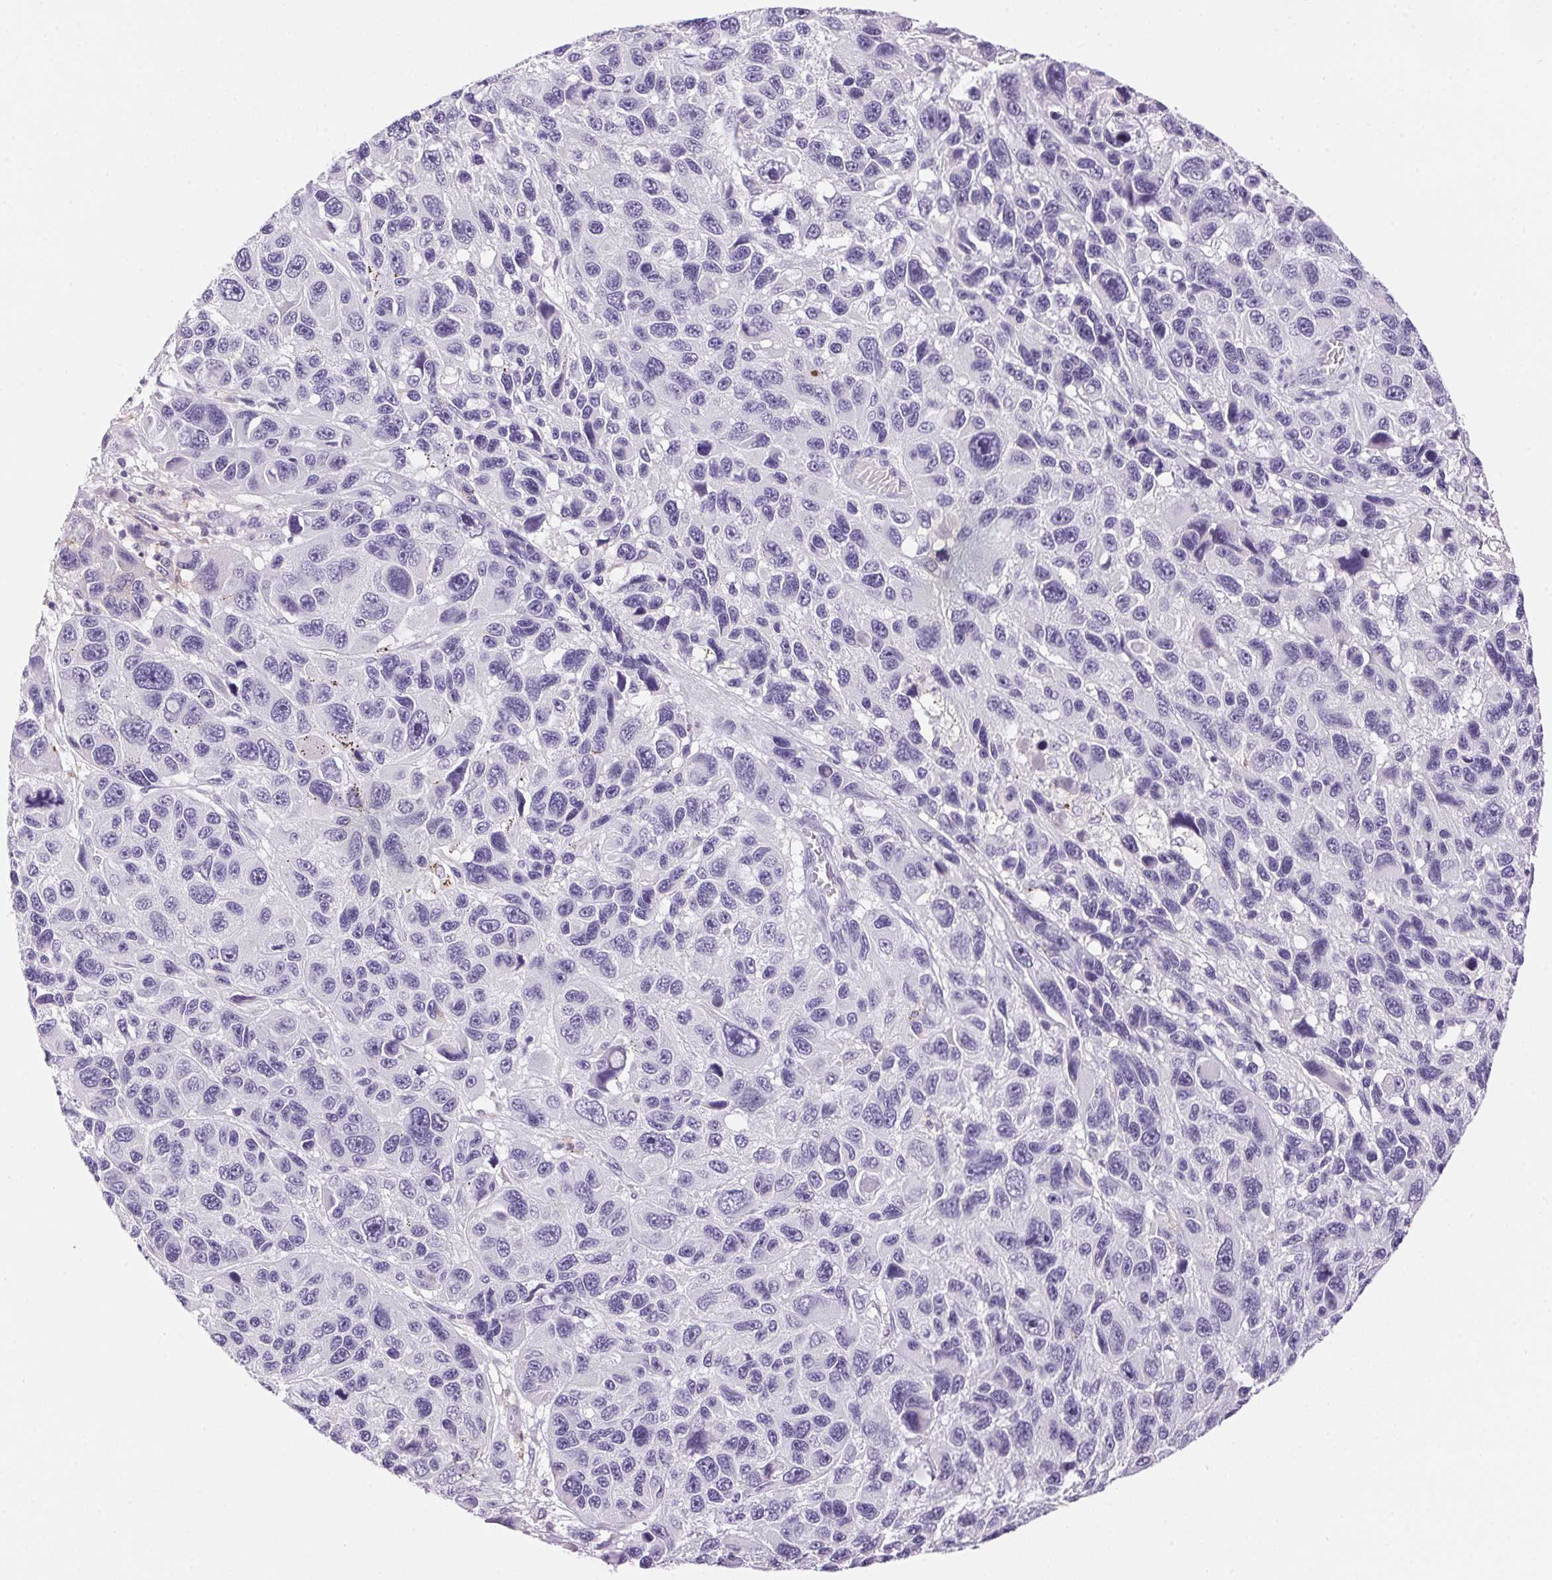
{"staining": {"intensity": "negative", "quantity": "none", "location": "none"}, "tissue": "melanoma", "cell_type": "Tumor cells", "image_type": "cancer", "snomed": [{"axis": "morphology", "description": "Malignant melanoma, NOS"}, {"axis": "topography", "description": "Skin"}], "caption": "Immunohistochemical staining of melanoma reveals no significant positivity in tumor cells.", "gene": "PNLIPRP3", "patient": {"sex": "male", "age": 53}}